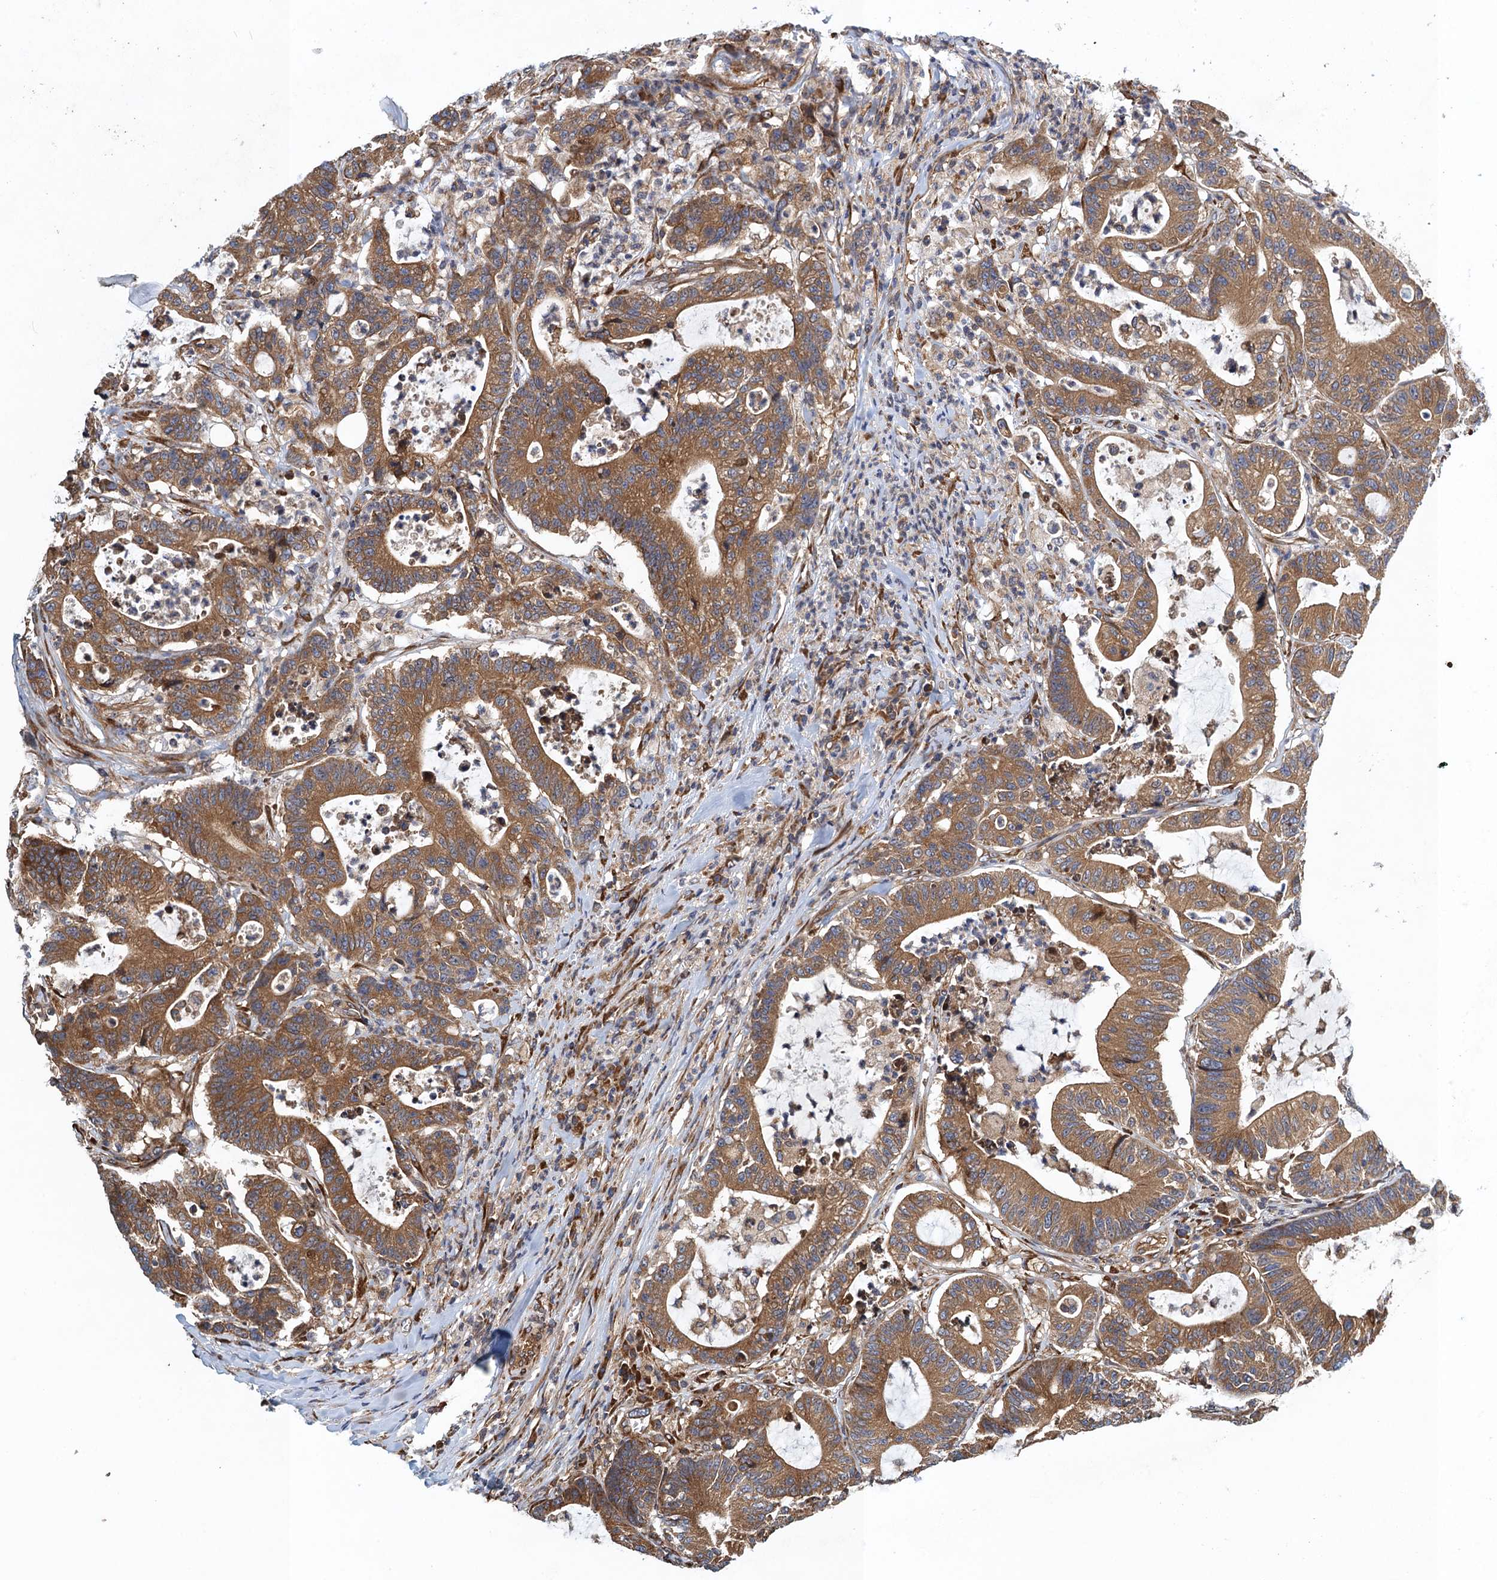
{"staining": {"intensity": "strong", "quantity": ">75%", "location": "cytoplasmic/membranous"}, "tissue": "colorectal cancer", "cell_type": "Tumor cells", "image_type": "cancer", "snomed": [{"axis": "morphology", "description": "Adenocarcinoma, NOS"}, {"axis": "topography", "description": "Colon"}], "caption": "Brown immunohistochemical staining in human colorectal adenocarcinoma reveals strong cytoplasmic/membranous expression in approximately >75% of tumor cells. The protein is stained brown, and the nuclei are stained in blue (DAB IHC with brightfield microscopy, high magnification).", "gene": "MDM1", "patient": {"sex": "female", "age": 84}}